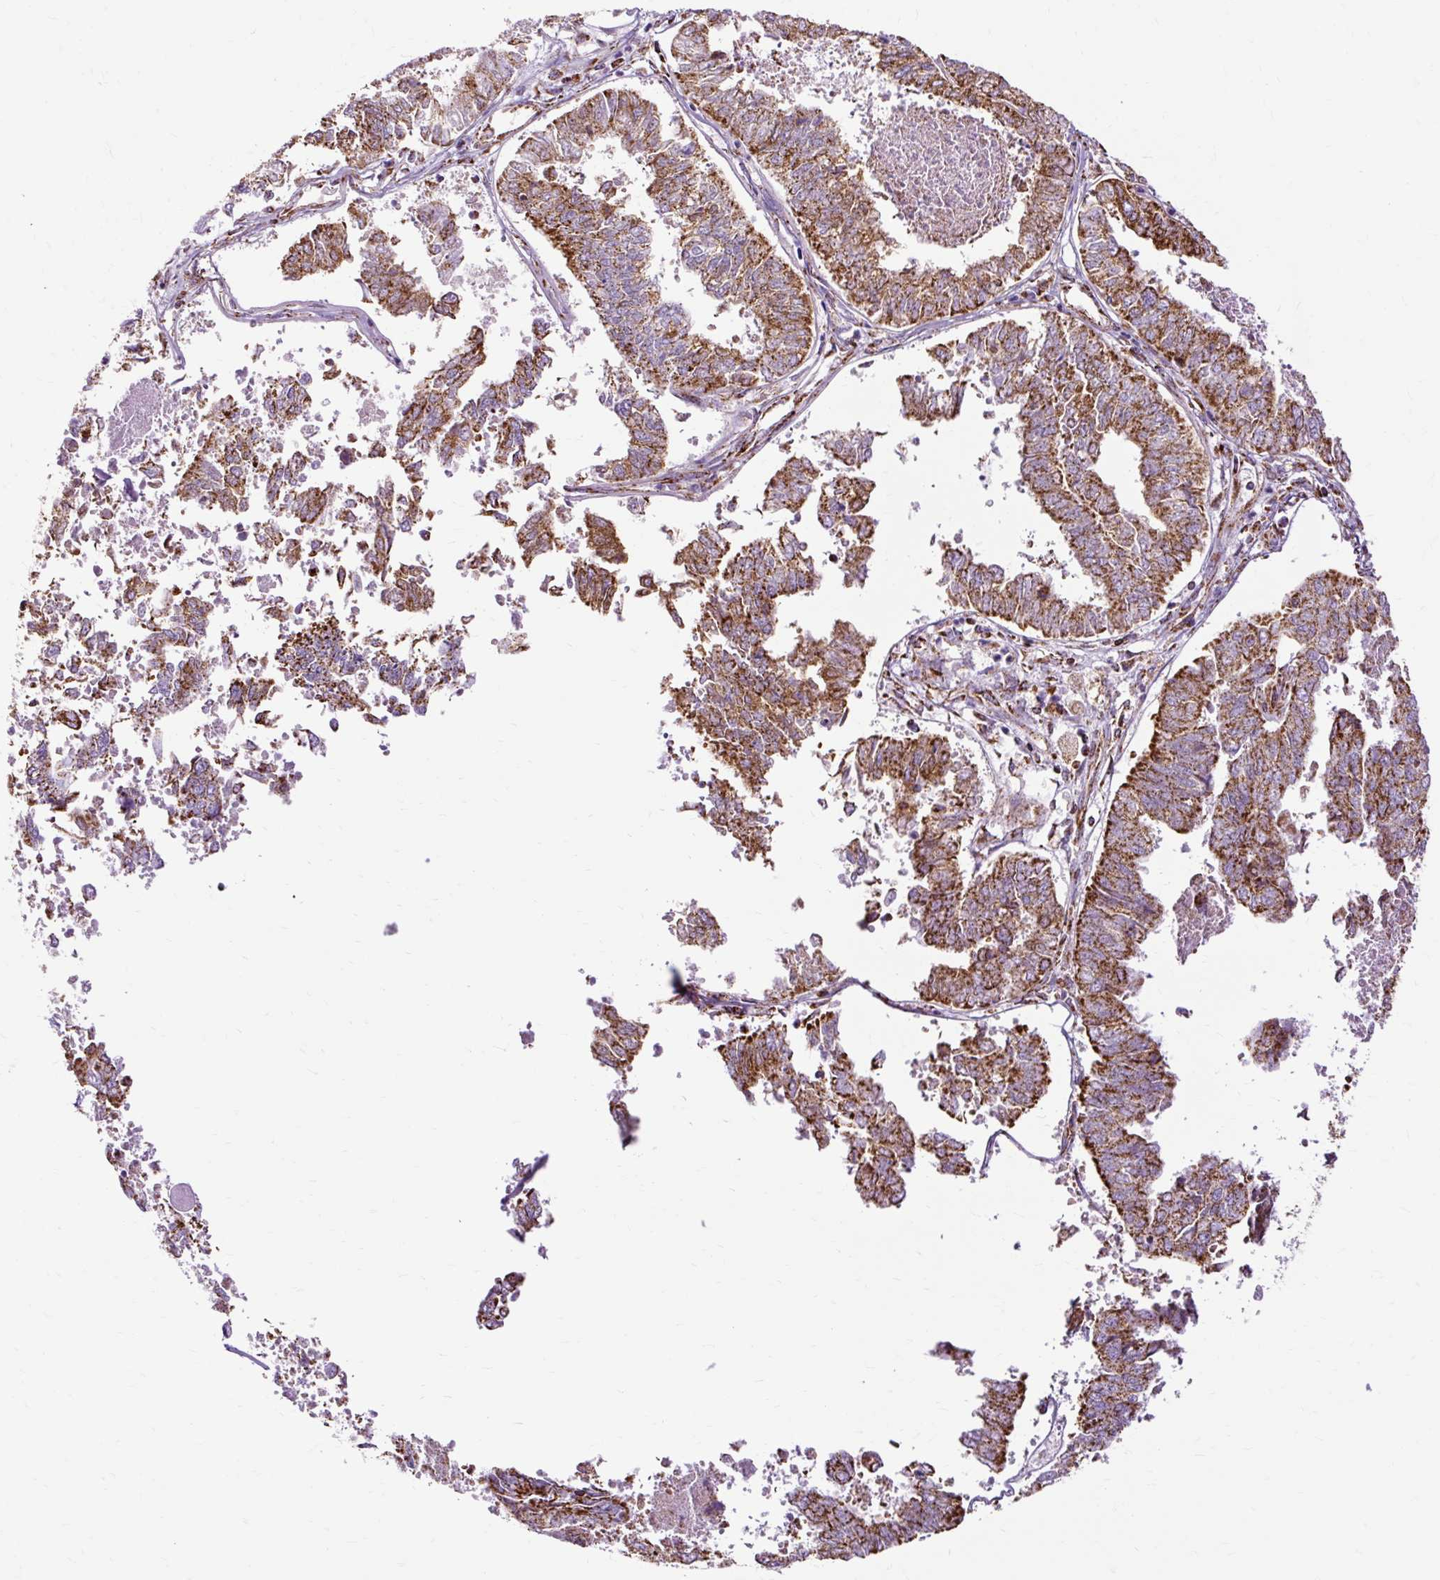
{"staining": {"intensity": "strong", "quantity": ">75%", "location": "cytoplasmic/membranous"}, "tissue": "endometrial cancer", "cell_type": "Tumor cells", "image_type": "cancer", "snomed": [{"axis": "morphology", "description": "Adenocarcinoma, NOS"}, {"axis": "topography", "description": "Endometrium"}], "caption": "IHC image of neoplastic tissue: human endometrial adenocarcinoma stained using IHC demonstrates high levels of strong protein expression localized specifically in the cytoplasmic/membranous of tumor cells, appearing as a cytoplasmic/membranous brown color.", "gene": "DLAT", "patient": {"sex": "female", "age": 73}}